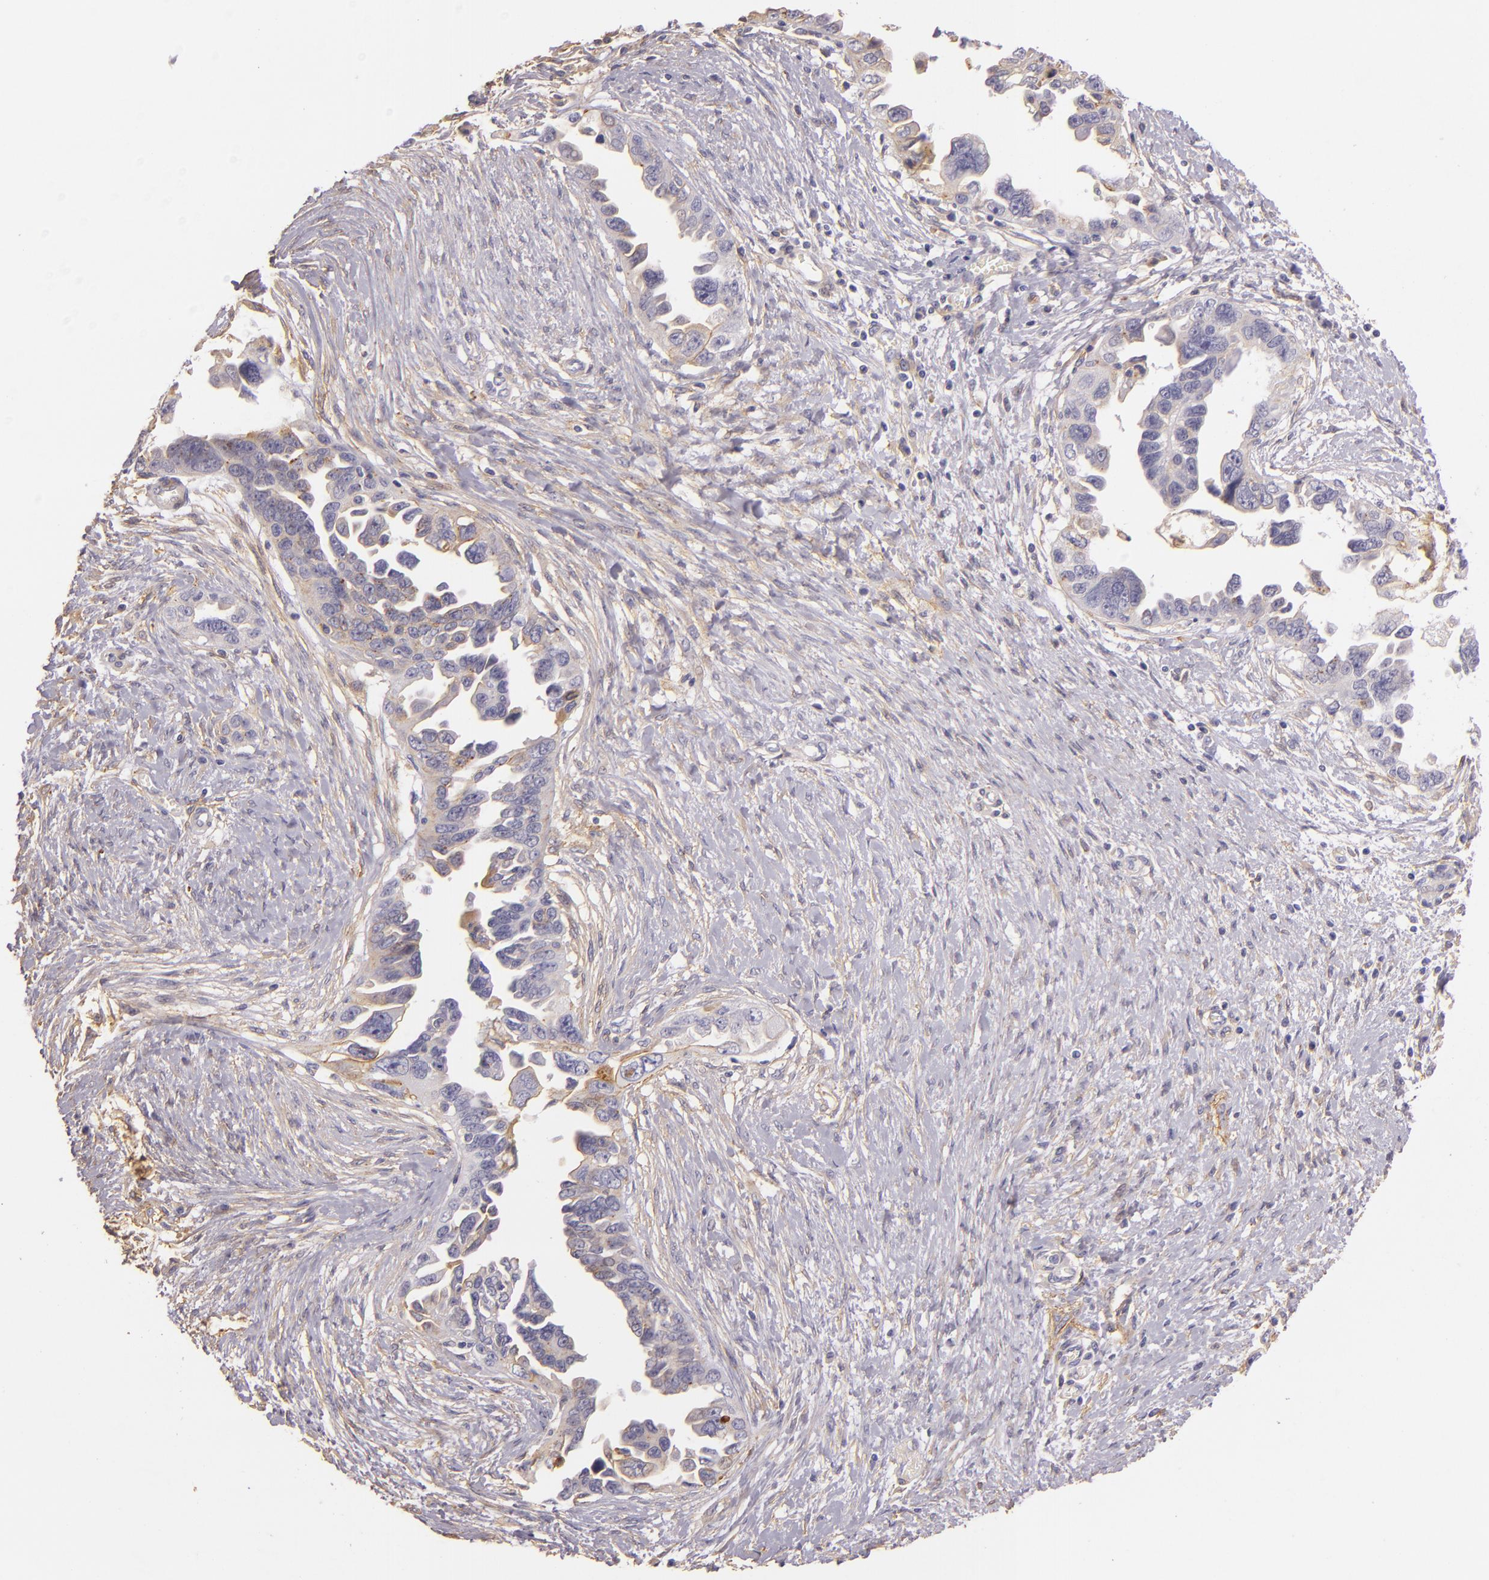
{"staining": {"intensity": "weak", "quantity": "<25%", "location": "cytoplasmic/membranous"}, "tissue": "ovarian cancer", "cell_type": "Tumor cells", "image_type": "cancer", "snomed": [{"axis": "morphology", "description": "Cystadenocarcinoma, serous, NOS"}, {"axis": "topography", "description": "Ovary"}], "caption": "Tumor cells show no significant staining in ovarian serous cystadenocarcinoma. Brightfield microscopy of immunohistochemistry (IHC) stained with DAB (3,3'-diaminobenzidine) (brown) and hematoxylin (blue), captured at high magnification.", "gene": "CTSF", "patient": {"sex": "female", "age": 63}}